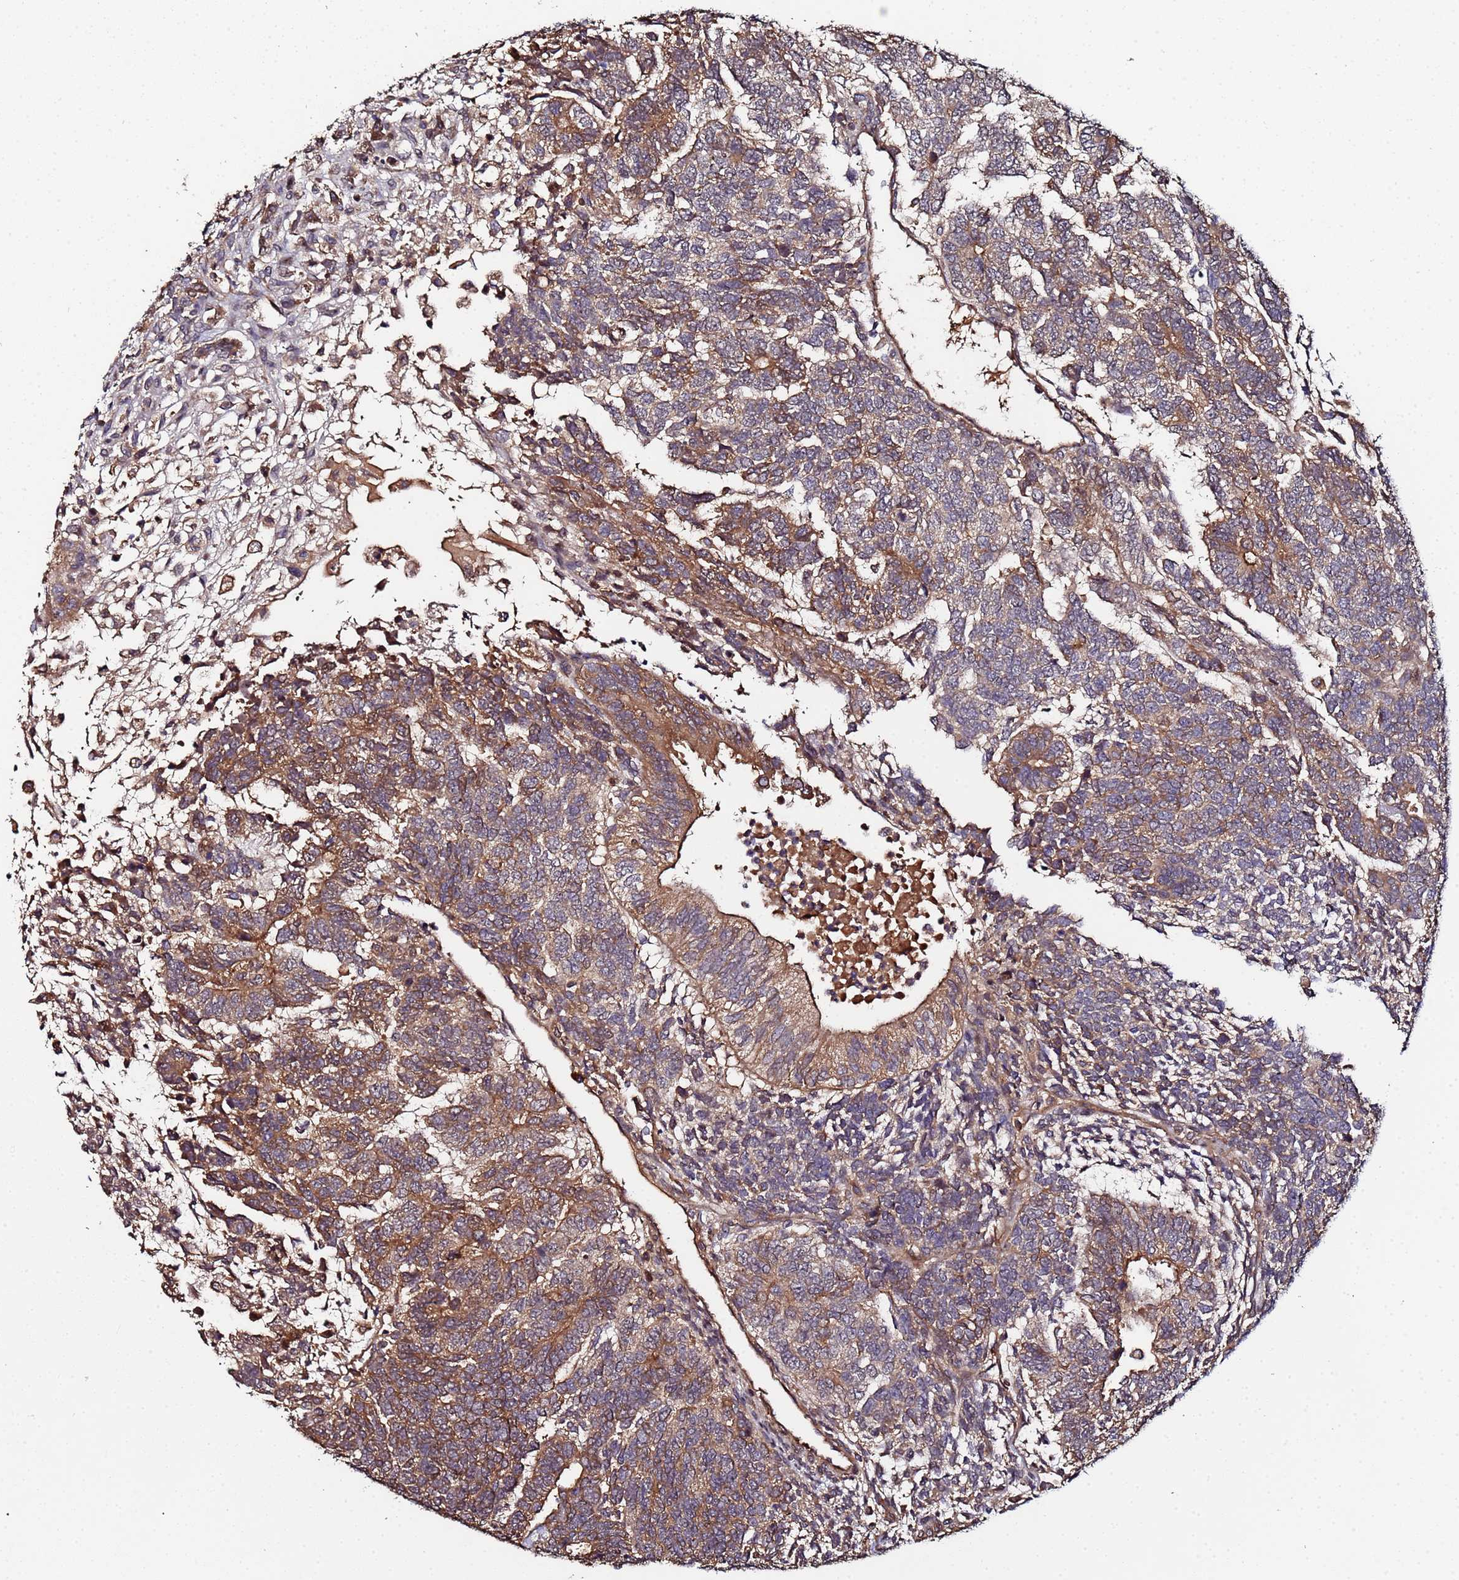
{"staining": {"intensity": "moderate", "quantity": ">75%", "location": "cytoplasmic/membranous"}, "tissue": "testis cancer", "cell_type": "Tumor cells", "image_type": "cancer", "snomed": [{"axis": "morphology", "description": "Carcinoma, Embryonal, NOS"}, {"axis": "topography", "description": "Testis"}], "caption": "Moderate cytoplasmic/membranous positivity is present in about >75% of tumor cells in testis cancer.", "gene": "OSER1", "patient": {"sex": "male", "age": 23}}